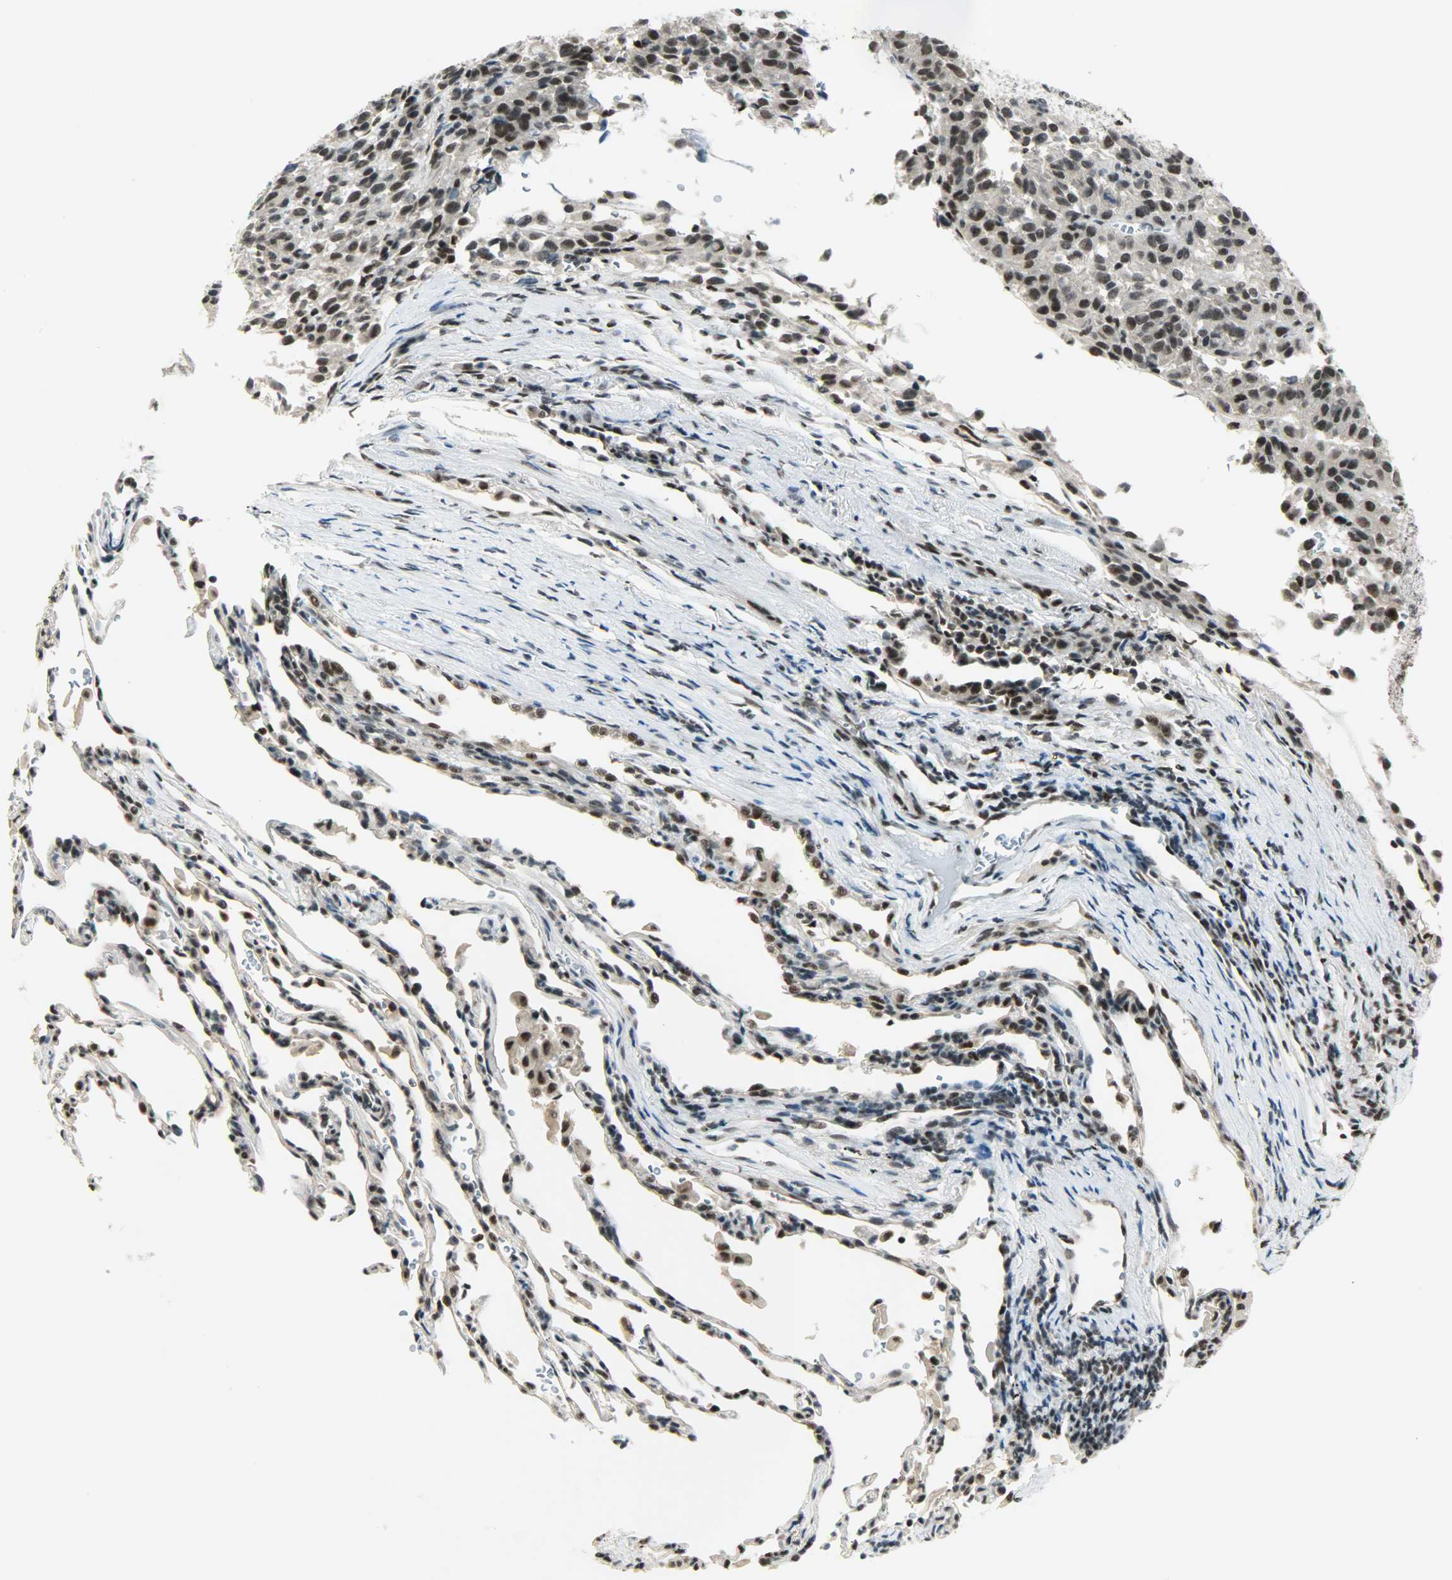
{"staining": {"intensity": "strong", "quantity": ">75%", "location": "nuclear"}, "tissue": "melanoma", "cell_type": "Tumor cells", "image_type": "cancer", "snomed": [{"axis": "morphology", "description": "Malignant melanoma, Metastatic site"}, {"axis": "topography", "description": "Lung"}], "caption": "The photomicrograph exhibits staining of melanoma, revealing strong nuclear protein staining (brown color) within tumor cells. The staining was performed using DAB (3,3'-diaminobenzidine), with brown indicating positive protein expression. Nuclei are stained blue with hematoxylin.", "gene": "SUGP1", "patient": {"sex": "male", "age": 64}}